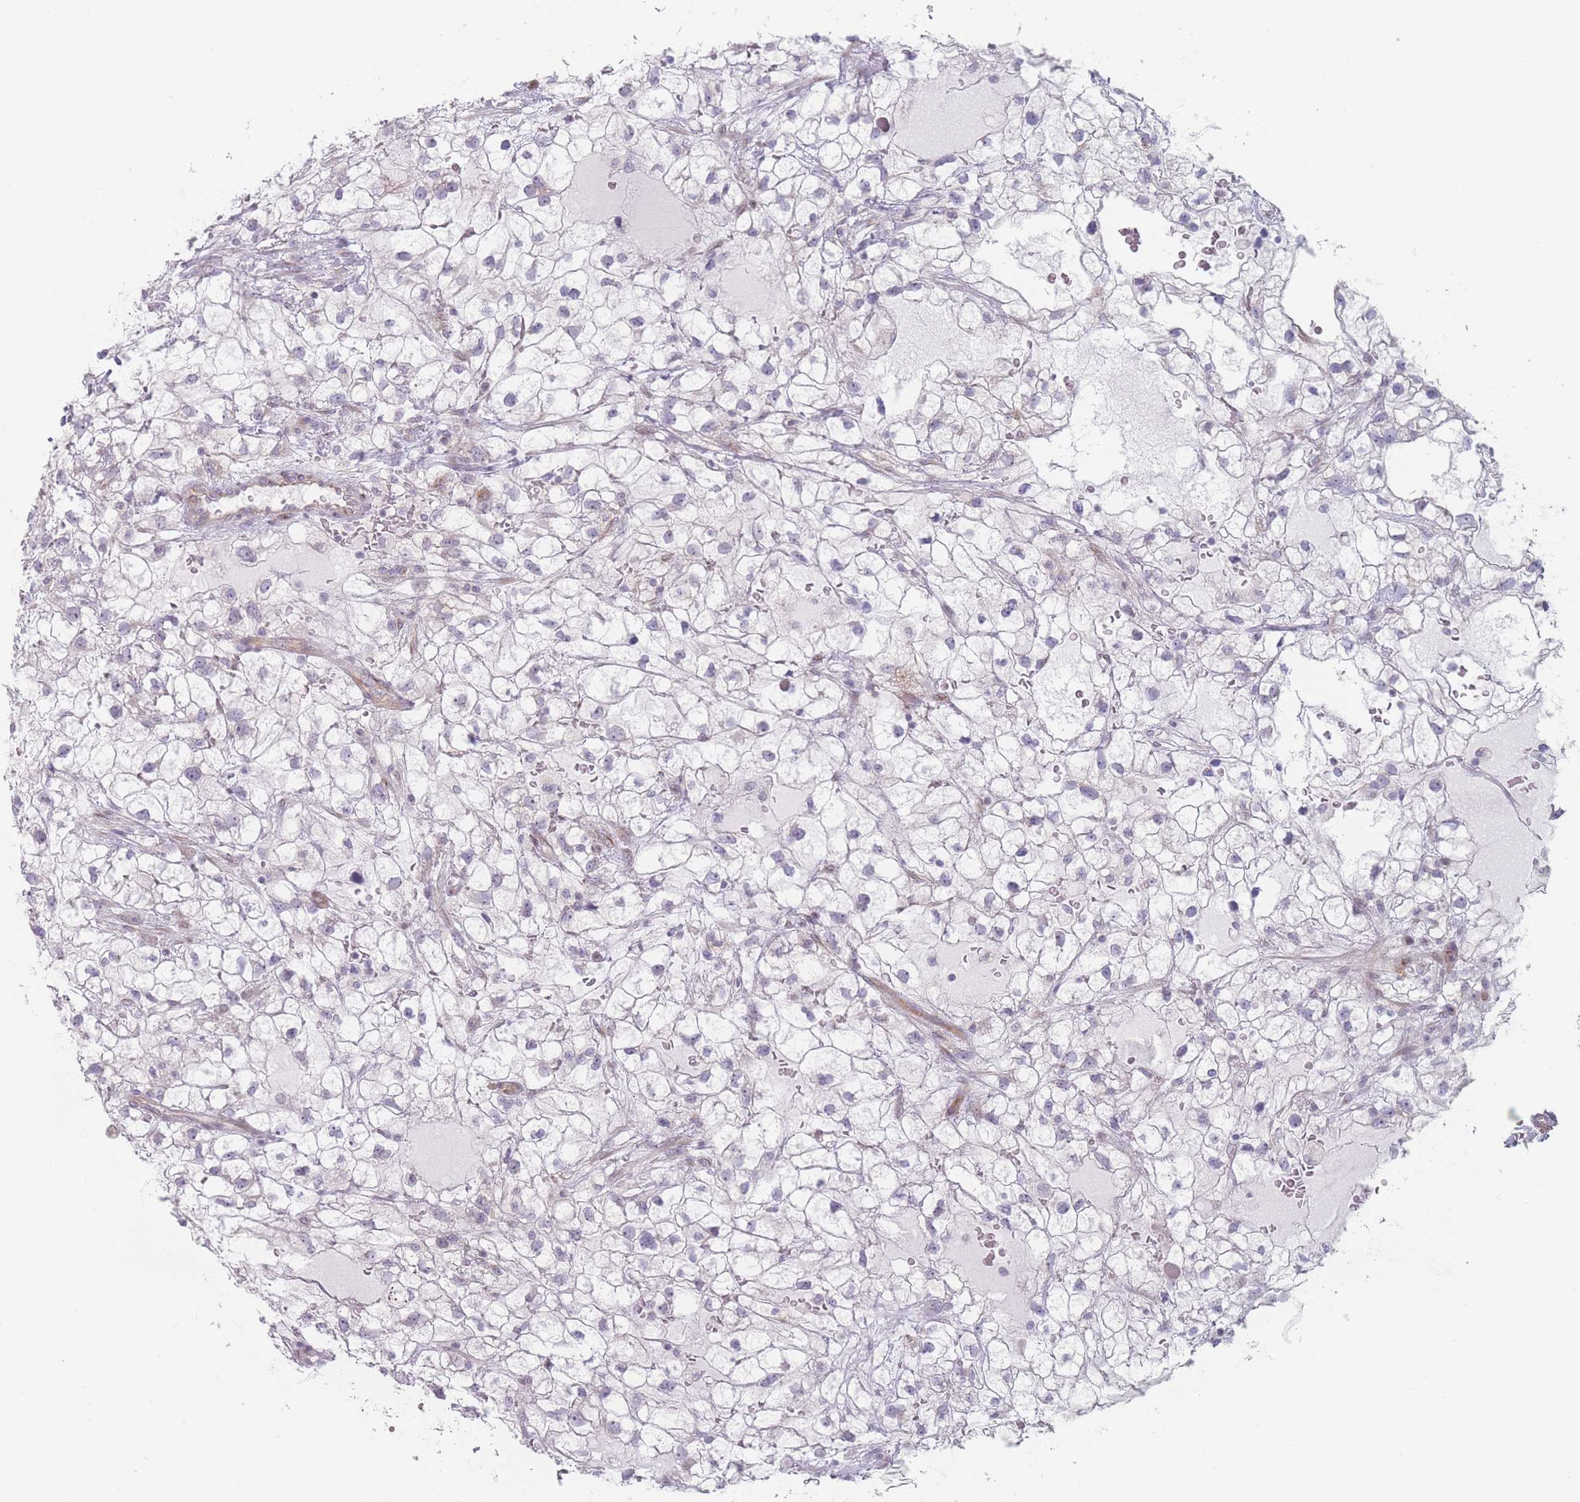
{"staining": {"intensity": "negative", "quantity": "none", "location": "none"}, "tissue": "renal cancer", "cell_type": "Tumor cells", "image_type": "cancer", "snomed": [{"axis": "morphology", "description": "Adenocarcinoma, NOS"}, {"axis": "topography", "description": "Kidney"}], "caption": "Protein analysis of renal cancer shows no significant expression in tumor cells. Nuclei are stained in blue.", "gene": "RNF4", "patient": {"sex": "male", "age": 59}}